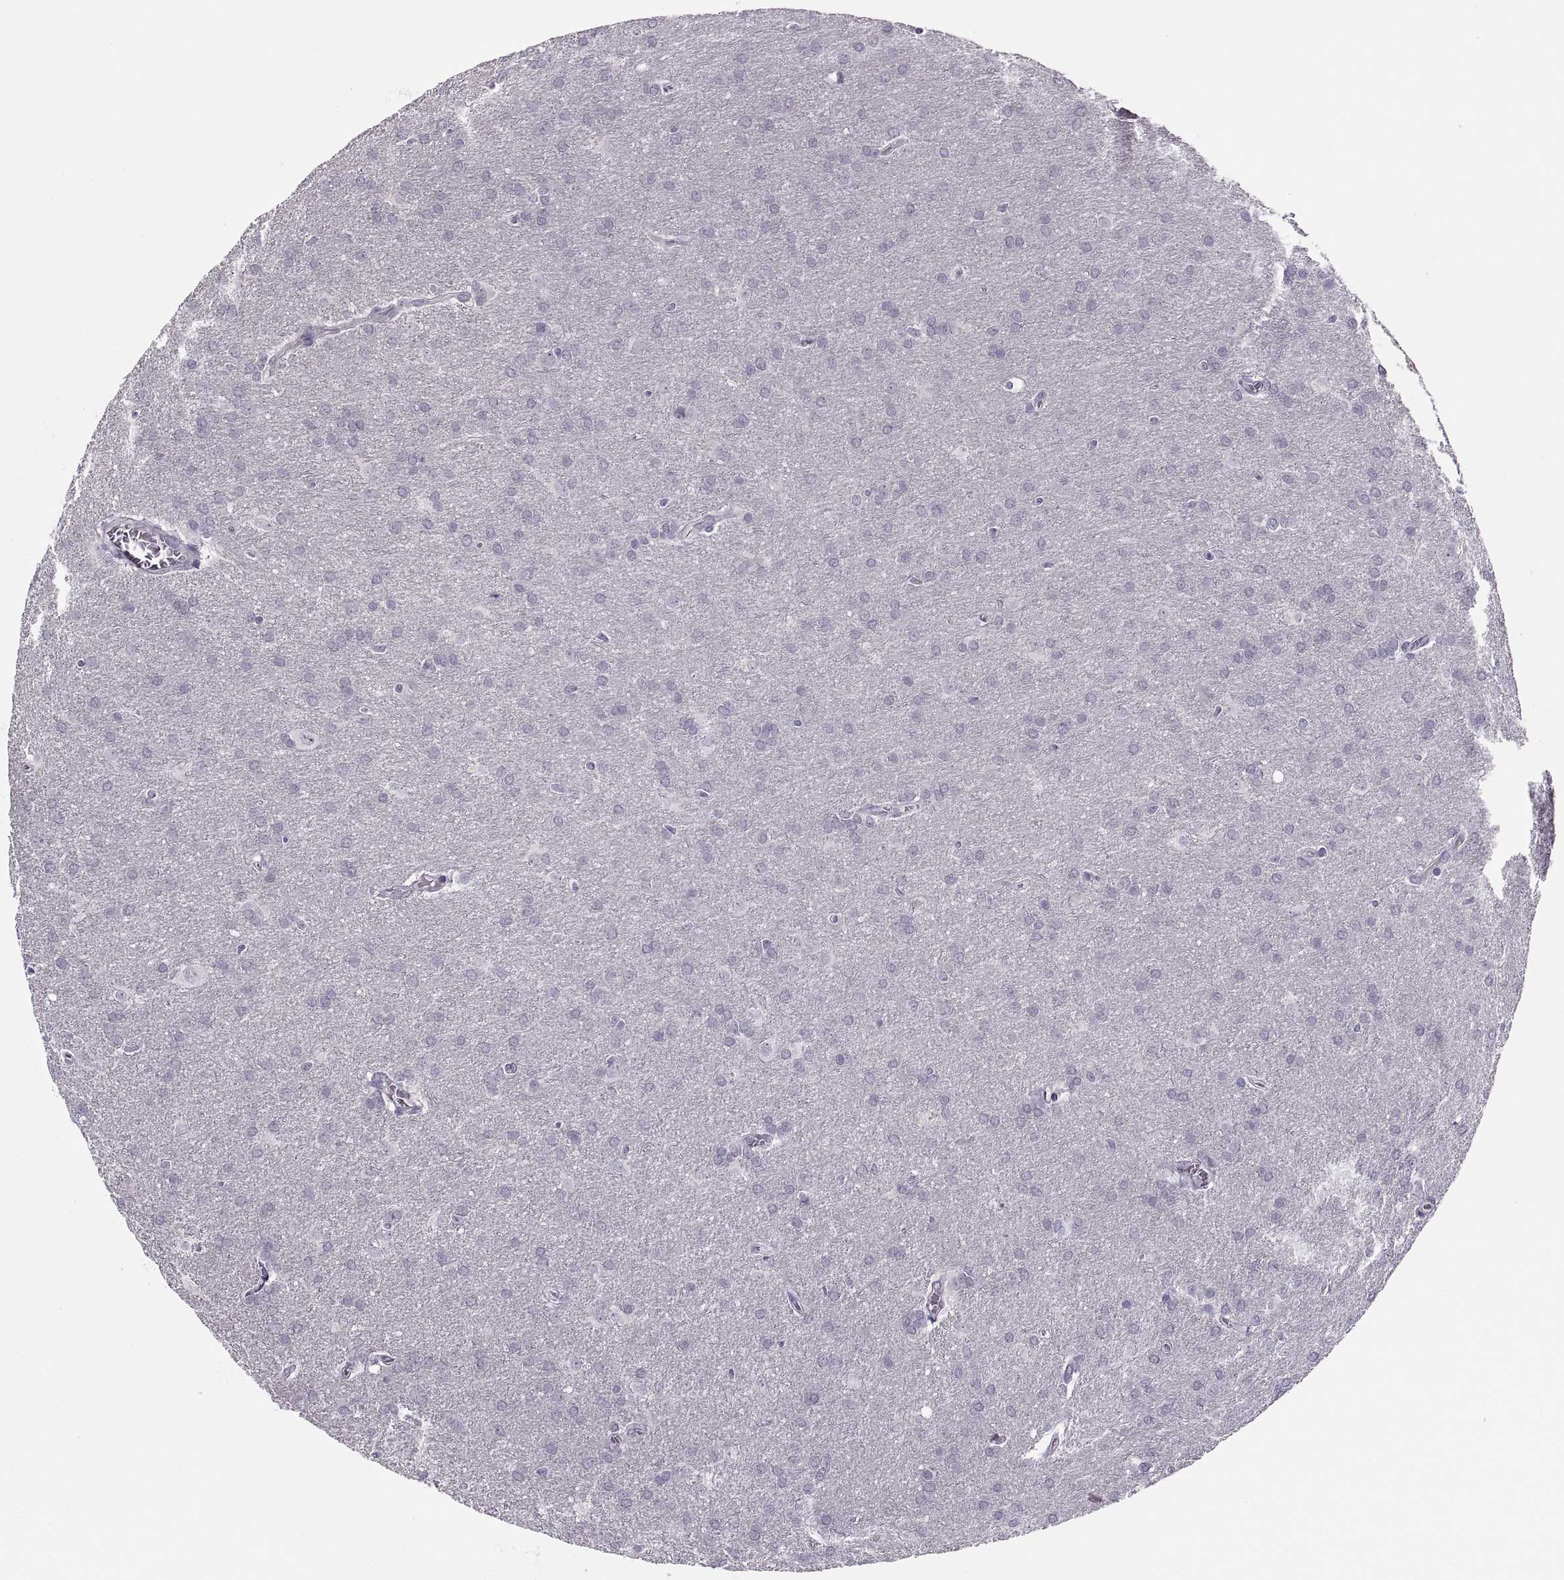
{"staining": {"intensity": "negative", "quantity": "none", "location": "none"}, "tissue": "glioma", "cell_type": "Tumor cells", "image_type": "cancer", "snomed": [{"axis": "morphology", "description": "Glioma, malignant, Low grade"}, {"axis": "topography", "description": "Brain"}], "caption": "The immunohistochemistry (IHC) histopathology image has no significant staining in tumor cells of malignant glioma (low-grade) tissue.", "gene": "CHCT1", "patient": {"sex": "female", "age": 32}}